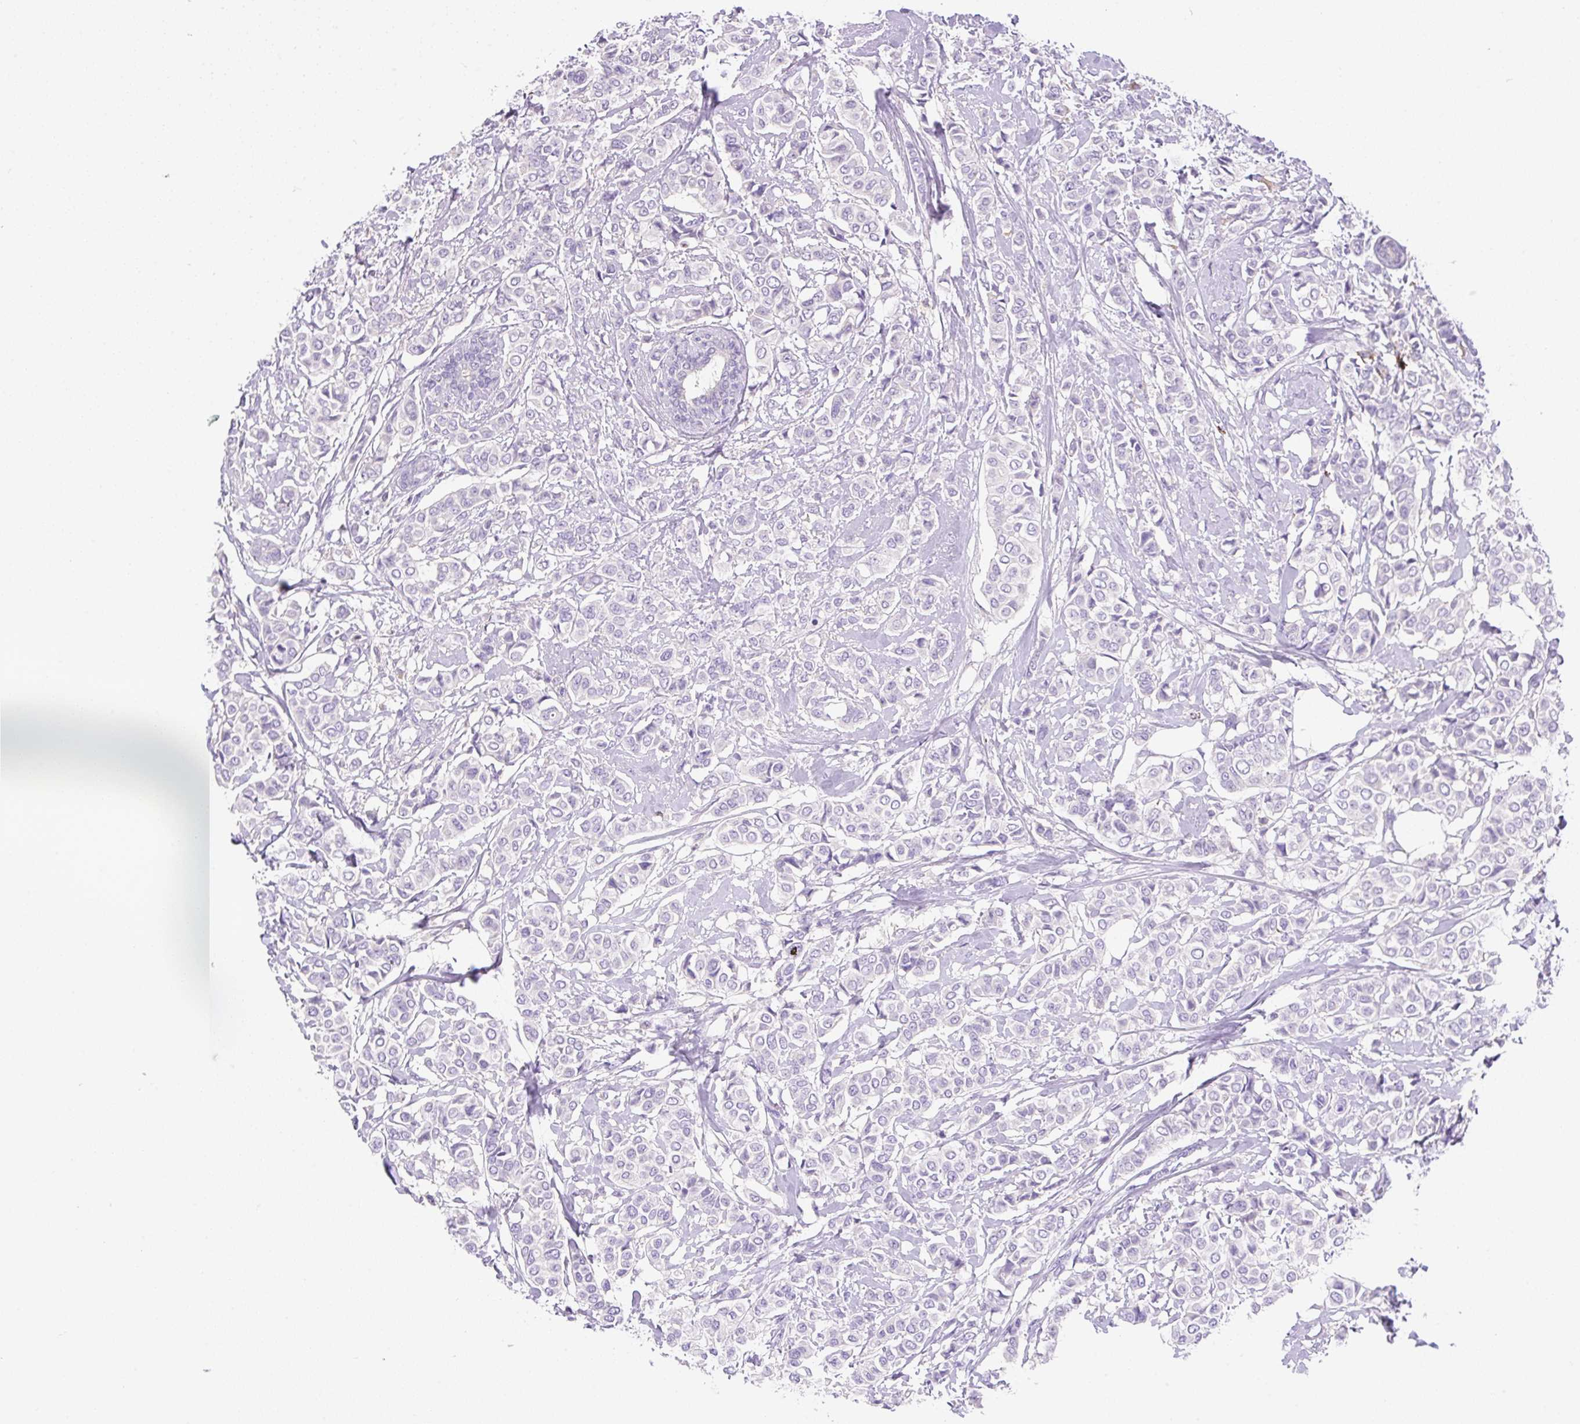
{"staining": {"intensity": "negative", "quantity": "none", "location": "none"}, "tissue": "breast cancer", "cell_type": "Tumor cells", "image_type": "cancer", "snomed": [{"axis": "morphology", "description": "Lobular carcinoma"}, {"axis": "topography", "description": "Breast"}], "caption": "Immunohistochemistry of human breast cancer (lobular carcinoma) displays no staining in tumor cells. (DAB (3,3'-diaminobenzidine) immunohistochemistry, high magnification).", "gene": "TDRD15", "patient": {"sex": "female", "age": 51}}